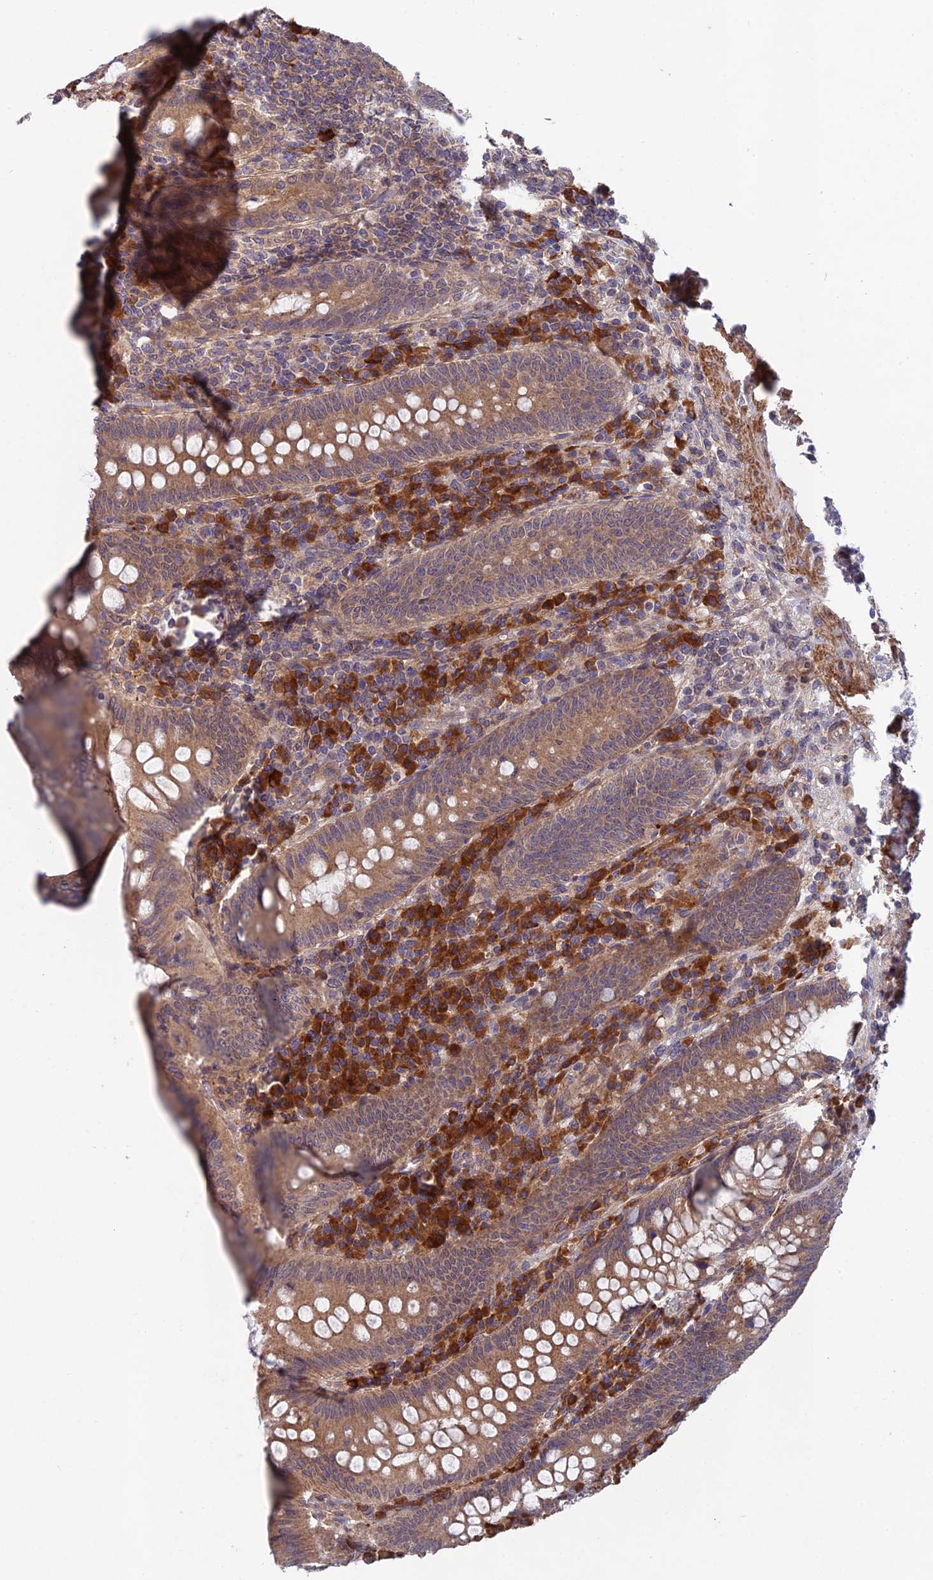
{"staining": {"intensity": "moderate", "quantity": ">75%", "location": "cytoplasmic/membranous"}, "tissue": "appendix", "cell_type": "Glandular cells", "image_type": "normal", "snomed": [{"axis": "morphology", "description": "Normal tissue, NOS"}, {"axis": "topography", "description": "Appendix"}], "caption": "Immunohistochemical staining of unremarkable human appendix exhibits medium levels of moderate cytoplasmic/membranous positivity in approximately >75% of glandular cells.", "gene": "UROS", "patient": {"sex": "male", "age": 78}}